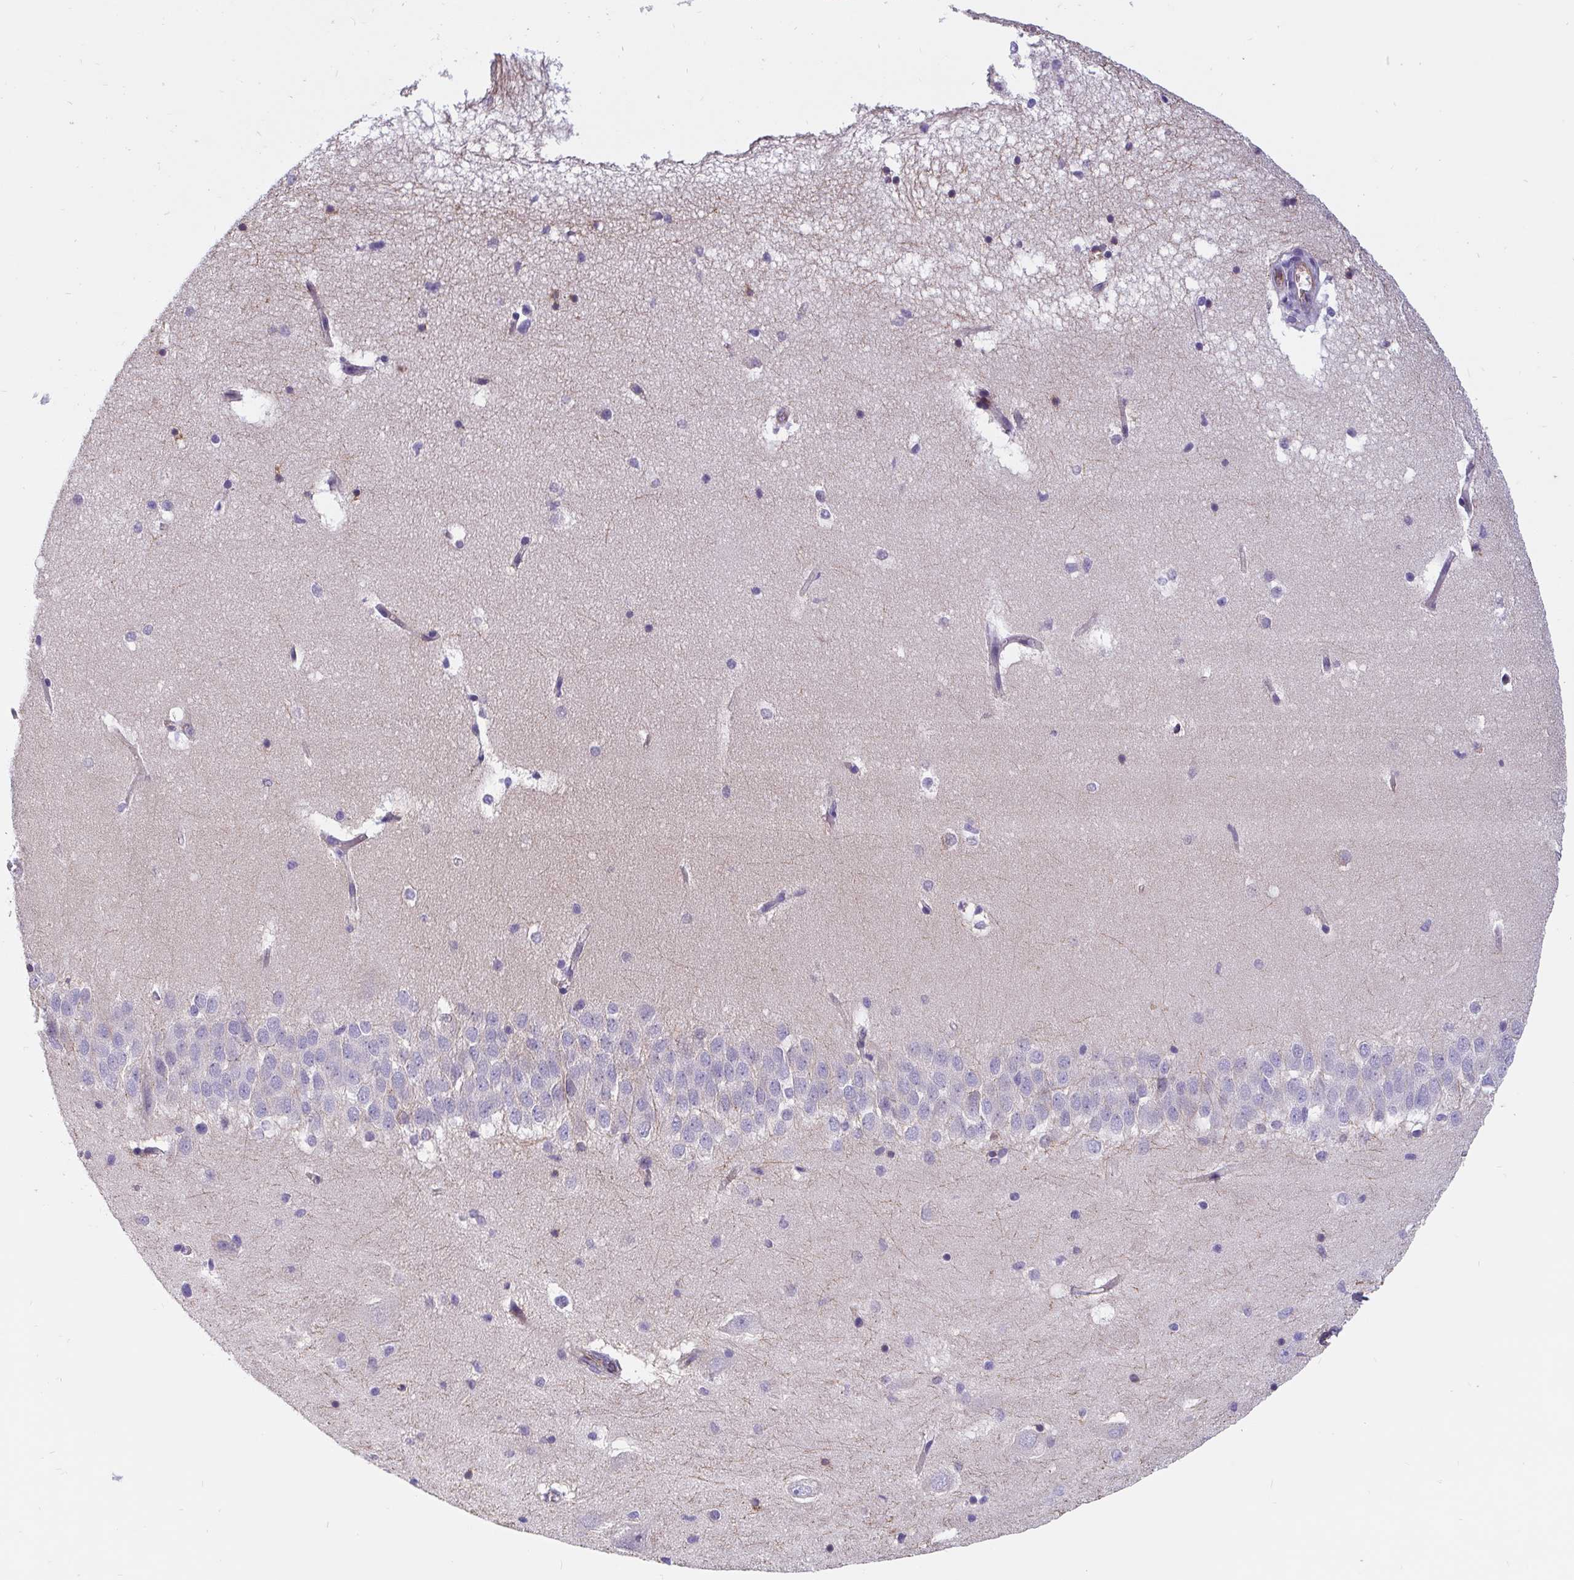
{"staining": {"intensity": "weak", "quantity": "25%-75%", "location": "cytoplasmic/membranous"}, "tissue": "hippocampus", "cell_type": "Glial cells", "image_type": "normal", "snomed": [{"axis": "morphology", "description": "Normal tissue, NOS"}, {"axis": "topography", "description": "Hippocampus"}], "caption": "Immunohistochemical staining of normal human hippocampus shows weak cytoplasmic/membranous protein positivity in approximately 25%-75% of glial cells. (Stains: DAB in brown, nuclei in blue, Microscopy: brightfield microscopy at high magnification).", "gene": "LIMCH1", "patient": {"sex": "male", "age": 58}}